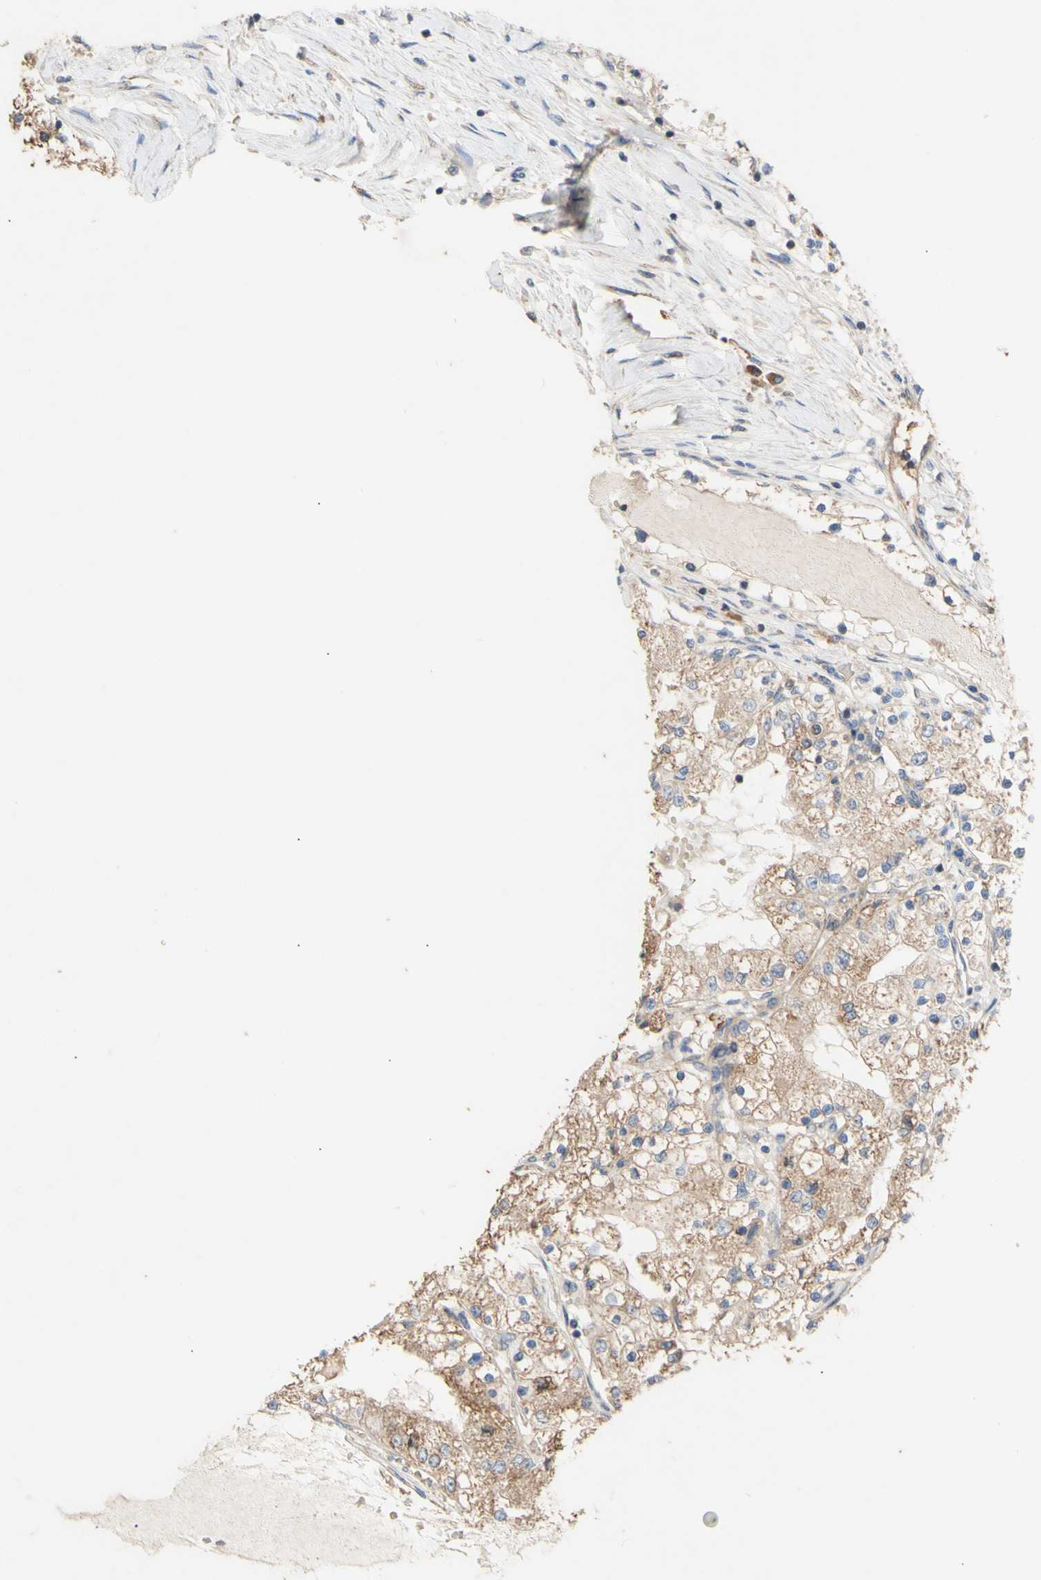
{"staining": {"intensity": "weak", "quantity": ">75%", "location": "cytoplasmic/membranous"}, "tissue": "renal cancer", "cell_type": "Tumor cells", "image_type": "cancer", "snomed": [{"axis": "morphology", "description": "Adenocarcinoma, NOS"}, {"axis": "topography", "description": "Kidney"}], "caption": "Adenocarcinoma (renal) stained with immunohistochemistry (IHC) exhibits weak cytoplasmic/membranous expression in about >75% of tumor cells.", "gene": "EIF2S3", "patient": {"sex": "male", "age": 68}}